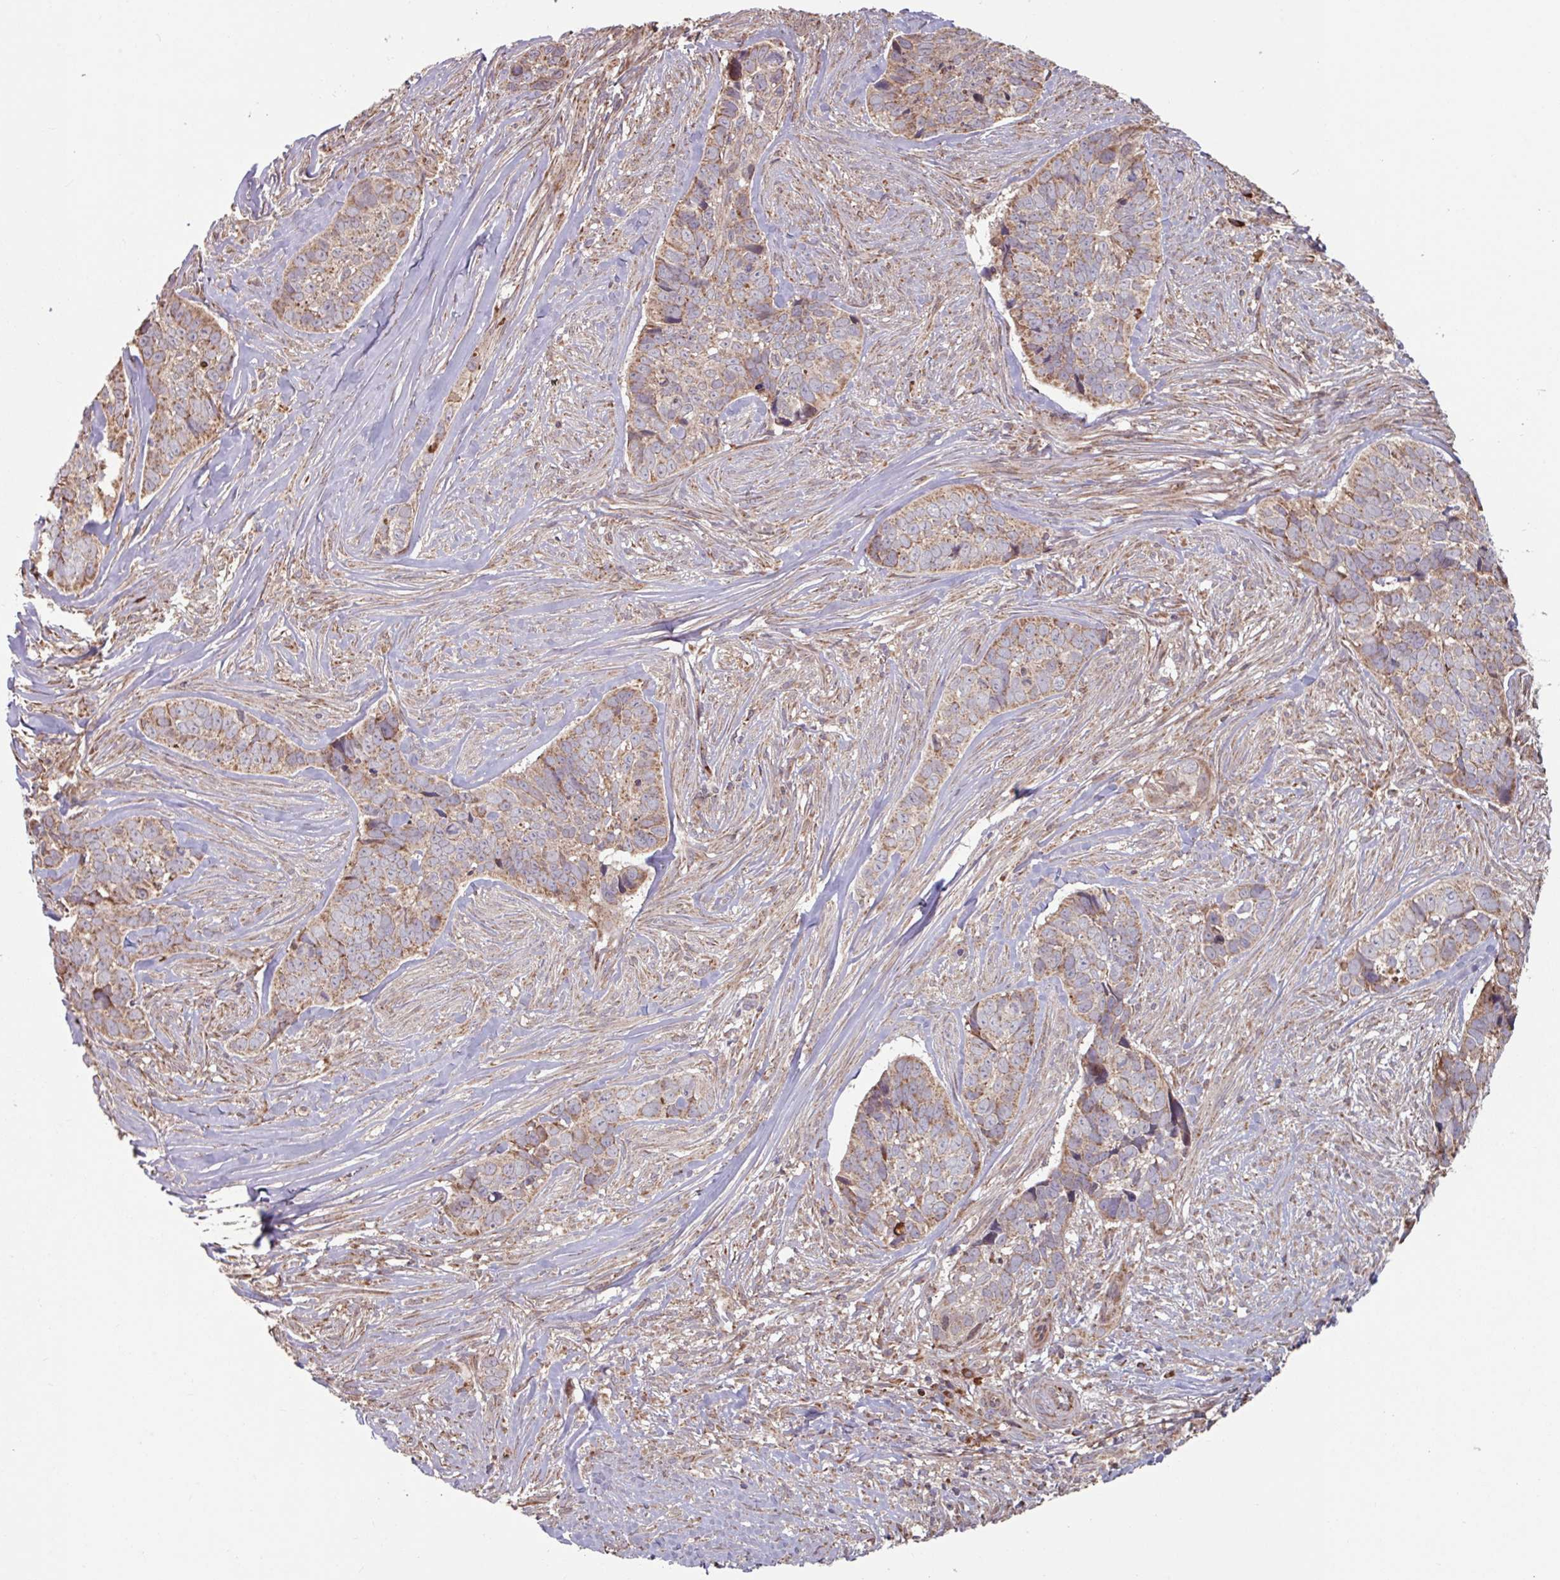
{"staining": {"intensity": "moderate", "quantity": ">75%", "location": "cytoplasmic/membranous"}, "tissue": "skin cancer", "cell_type": "Tumor cells", "image_type": "cancer", "snomed": [{"axis": "morphology", "description": "Basal cell carcinoma"}, {"axis": "topography", "description": "Skin"}], "caption": "The photomicrograph reveals a brown stain indicating the presence of a protein in the cytoplasmic/membranous of tumor cells in basal cell carcinoma (skin).", "gene": "COX7C", "patient": {"sex": "female", "age": 82}}